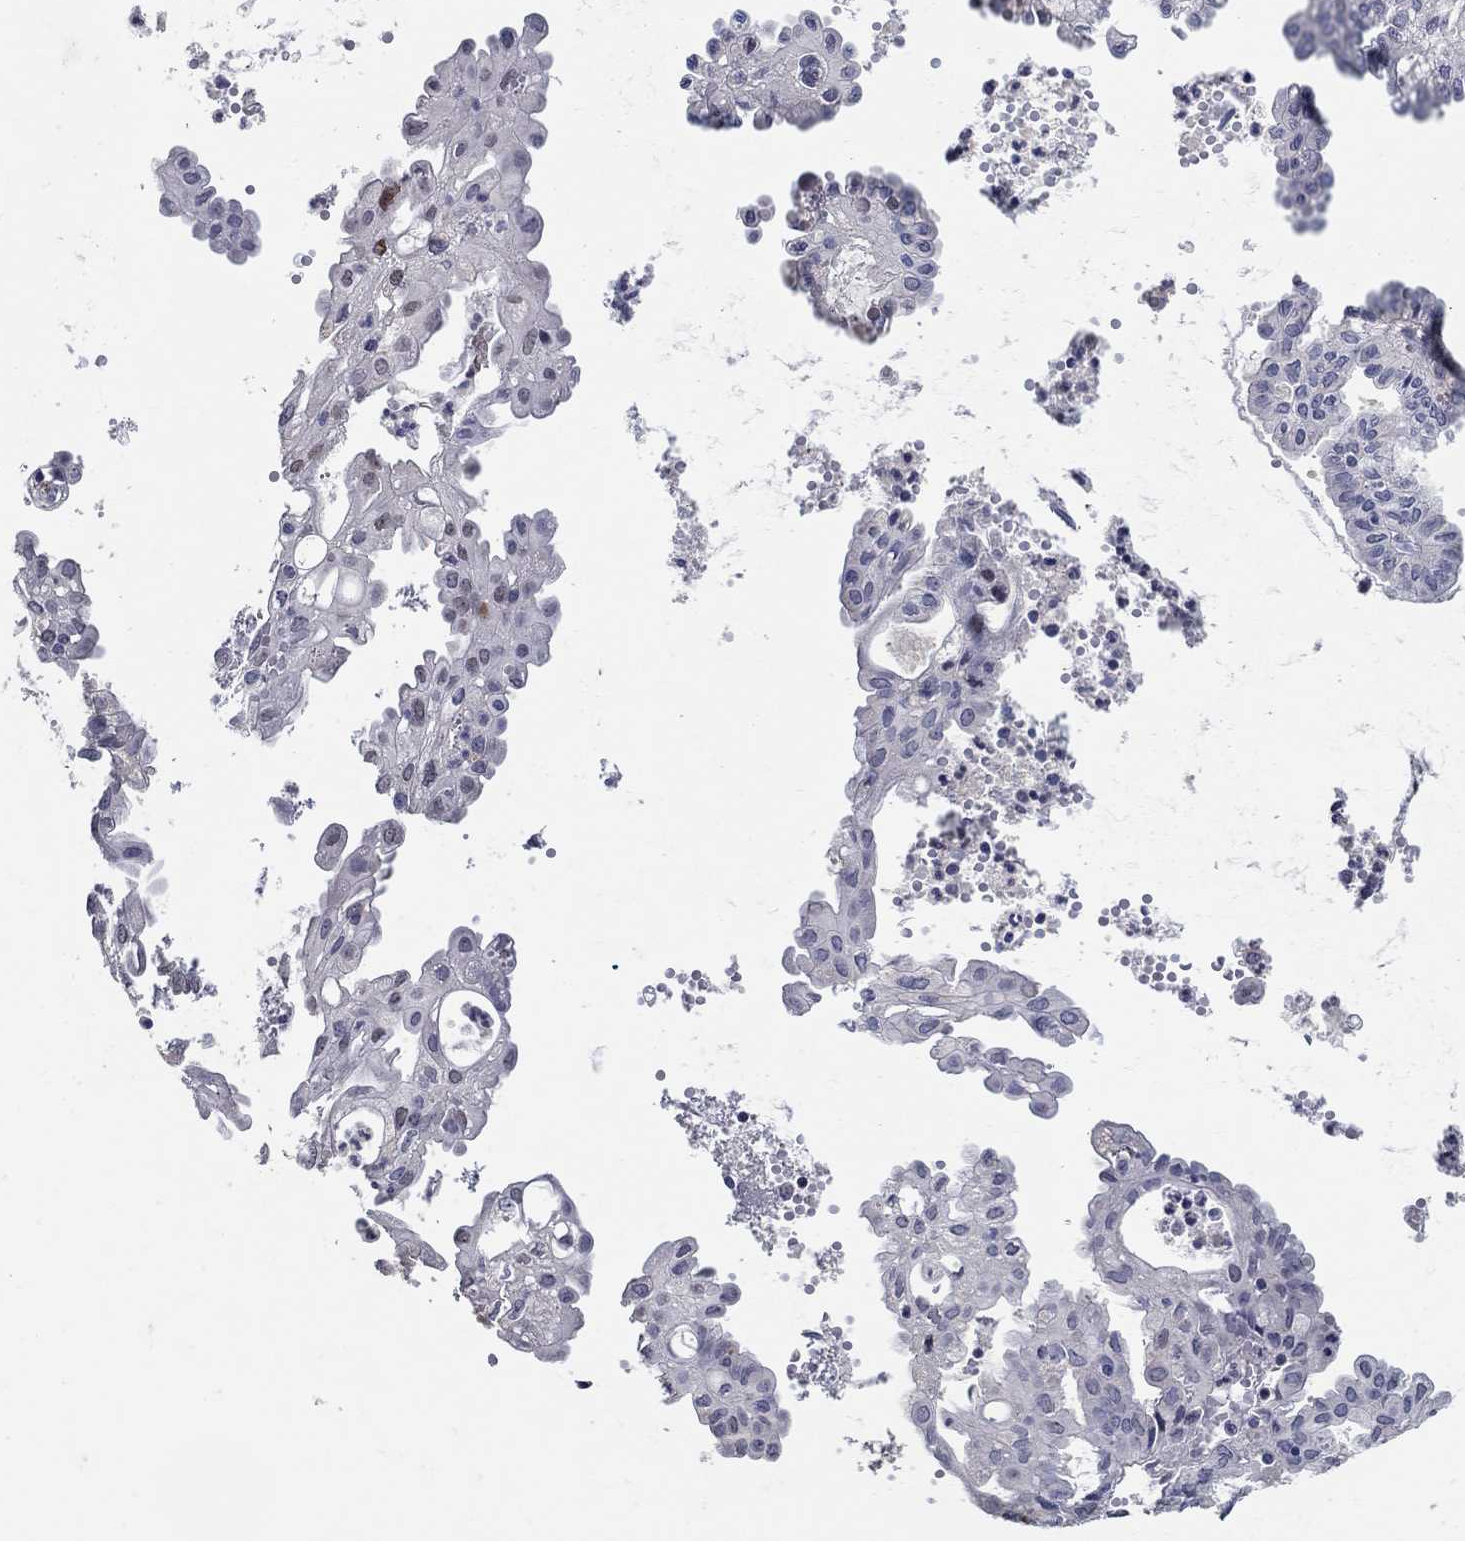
{"staining": {"intensity": "strong", "quantity": "<25%", "location": "nuclear"}, "tissue": "endometrial cancer", "cell_type": "Tumor cells", "image_type": "cancer", "snomed": [{"axis": "morphology", "description": "Adenocarcinoma, NOS"}, {"axis": "topography", "description": "Endometrium"}], "caption": "An immunohistochemistry (IHC) histopathology image of neoplastic tissue is shown. Protein staining in brown highlights strong nuclear positivity in endometrial cancer (adenocarcinoma) within tumor cells. (IHC, brightfield microscopy, high magnification).", "gene": "RAPGEF5", "patient": {"sex": "female", "age": 68}}